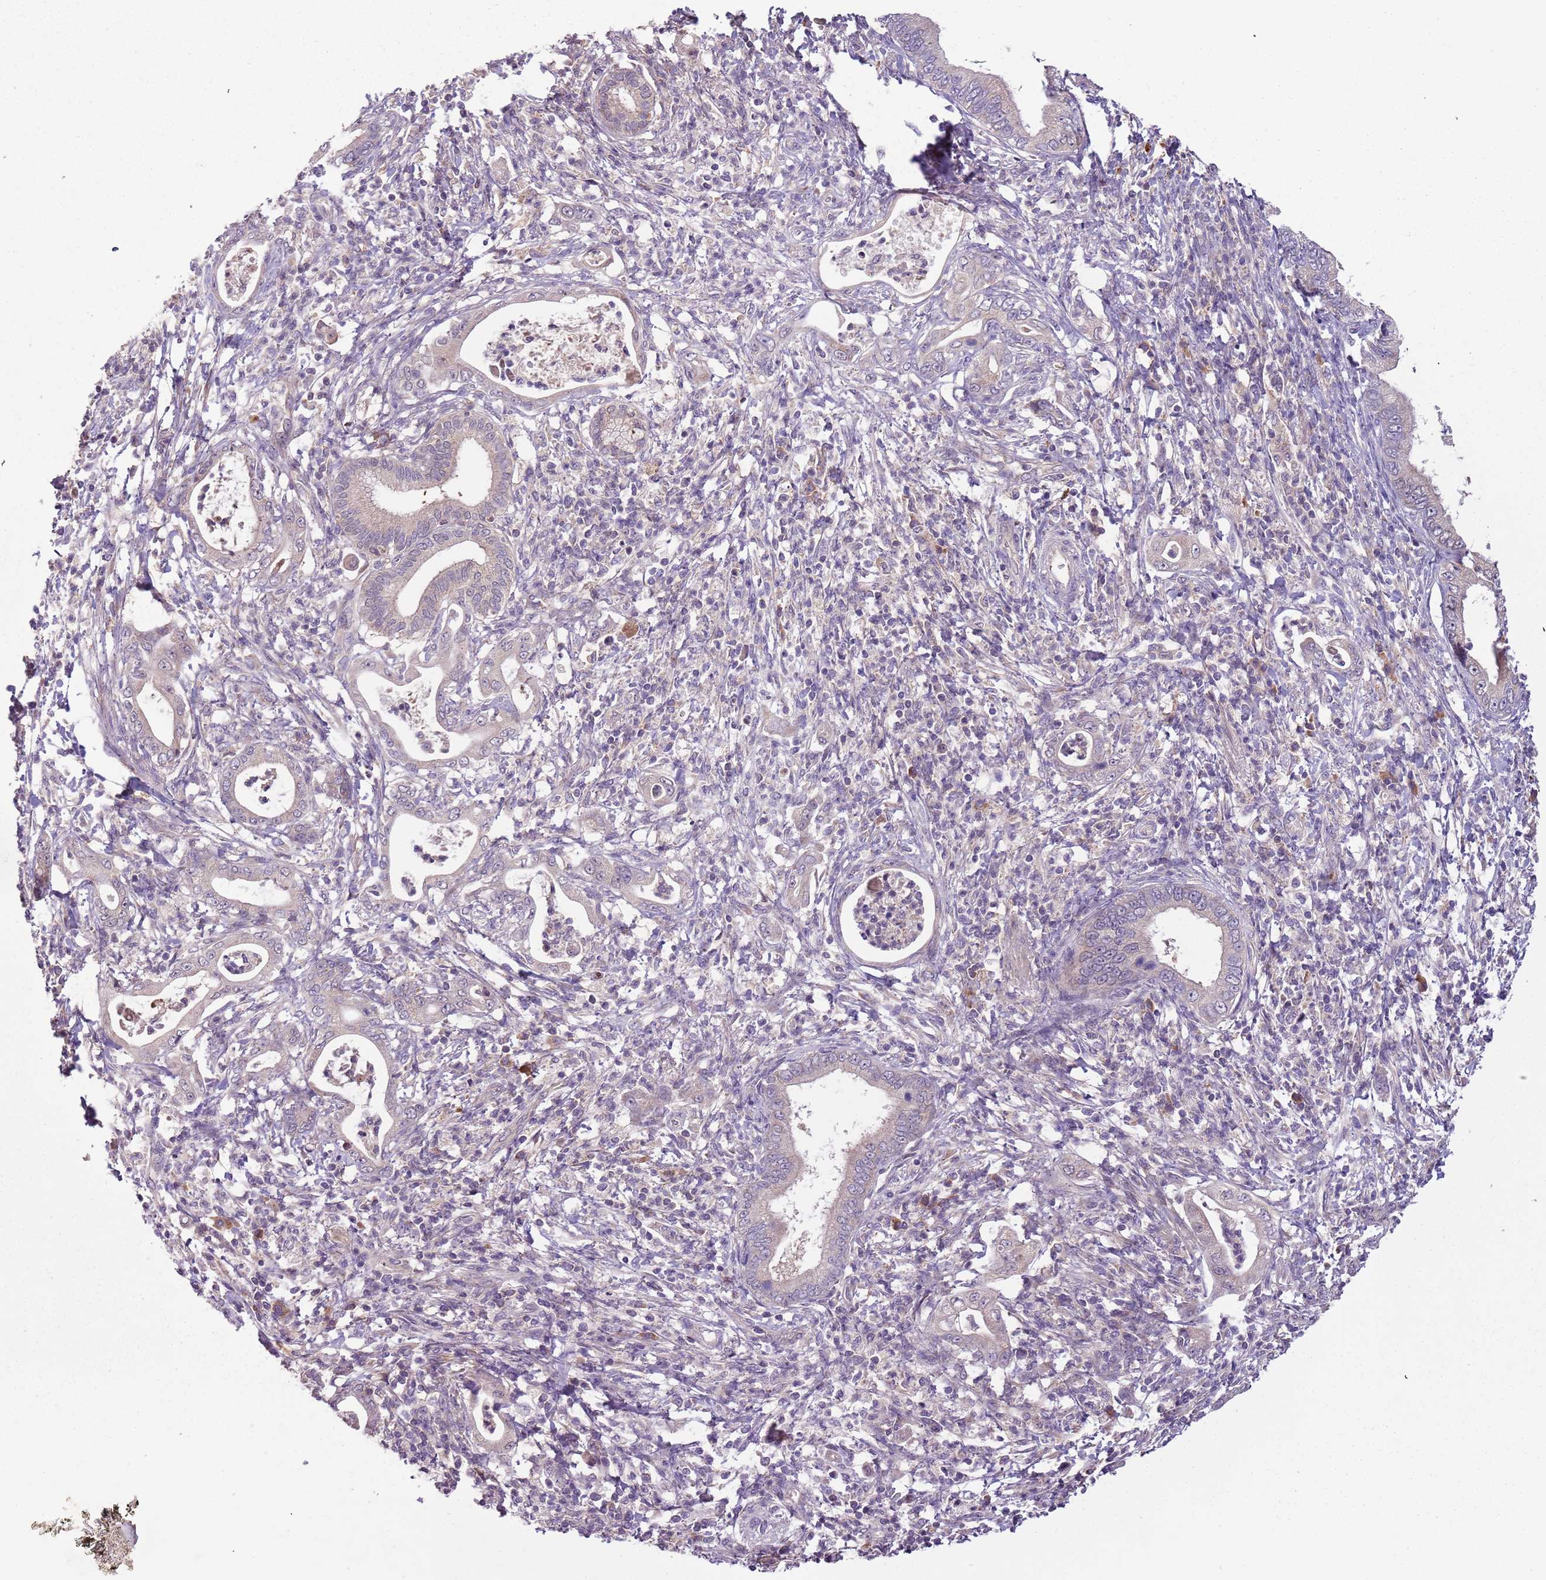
{"staining": {"intensity": "weak", "quantity": "<25%", "location": "cytoplasmic/membranous"}, "tissue": "pancreatic cancer", "cell_type": "Tumor cells", "image_type": "cancer", "snomed": [{"axis": "morphology", "description": "Normal tissue, NOS"}, {"axis": "morphology", "description": "Adenocarcinoma, NOS"}, {"axis": "topography", "description": "Pancreas"}], "caption": "Human pancreatic adenocarcinoma stained for a protein using immunohistochemistry reveals no expression in tumor cells.", "gene": "FECH", "patient": {"sex": "female", "age": 55}}